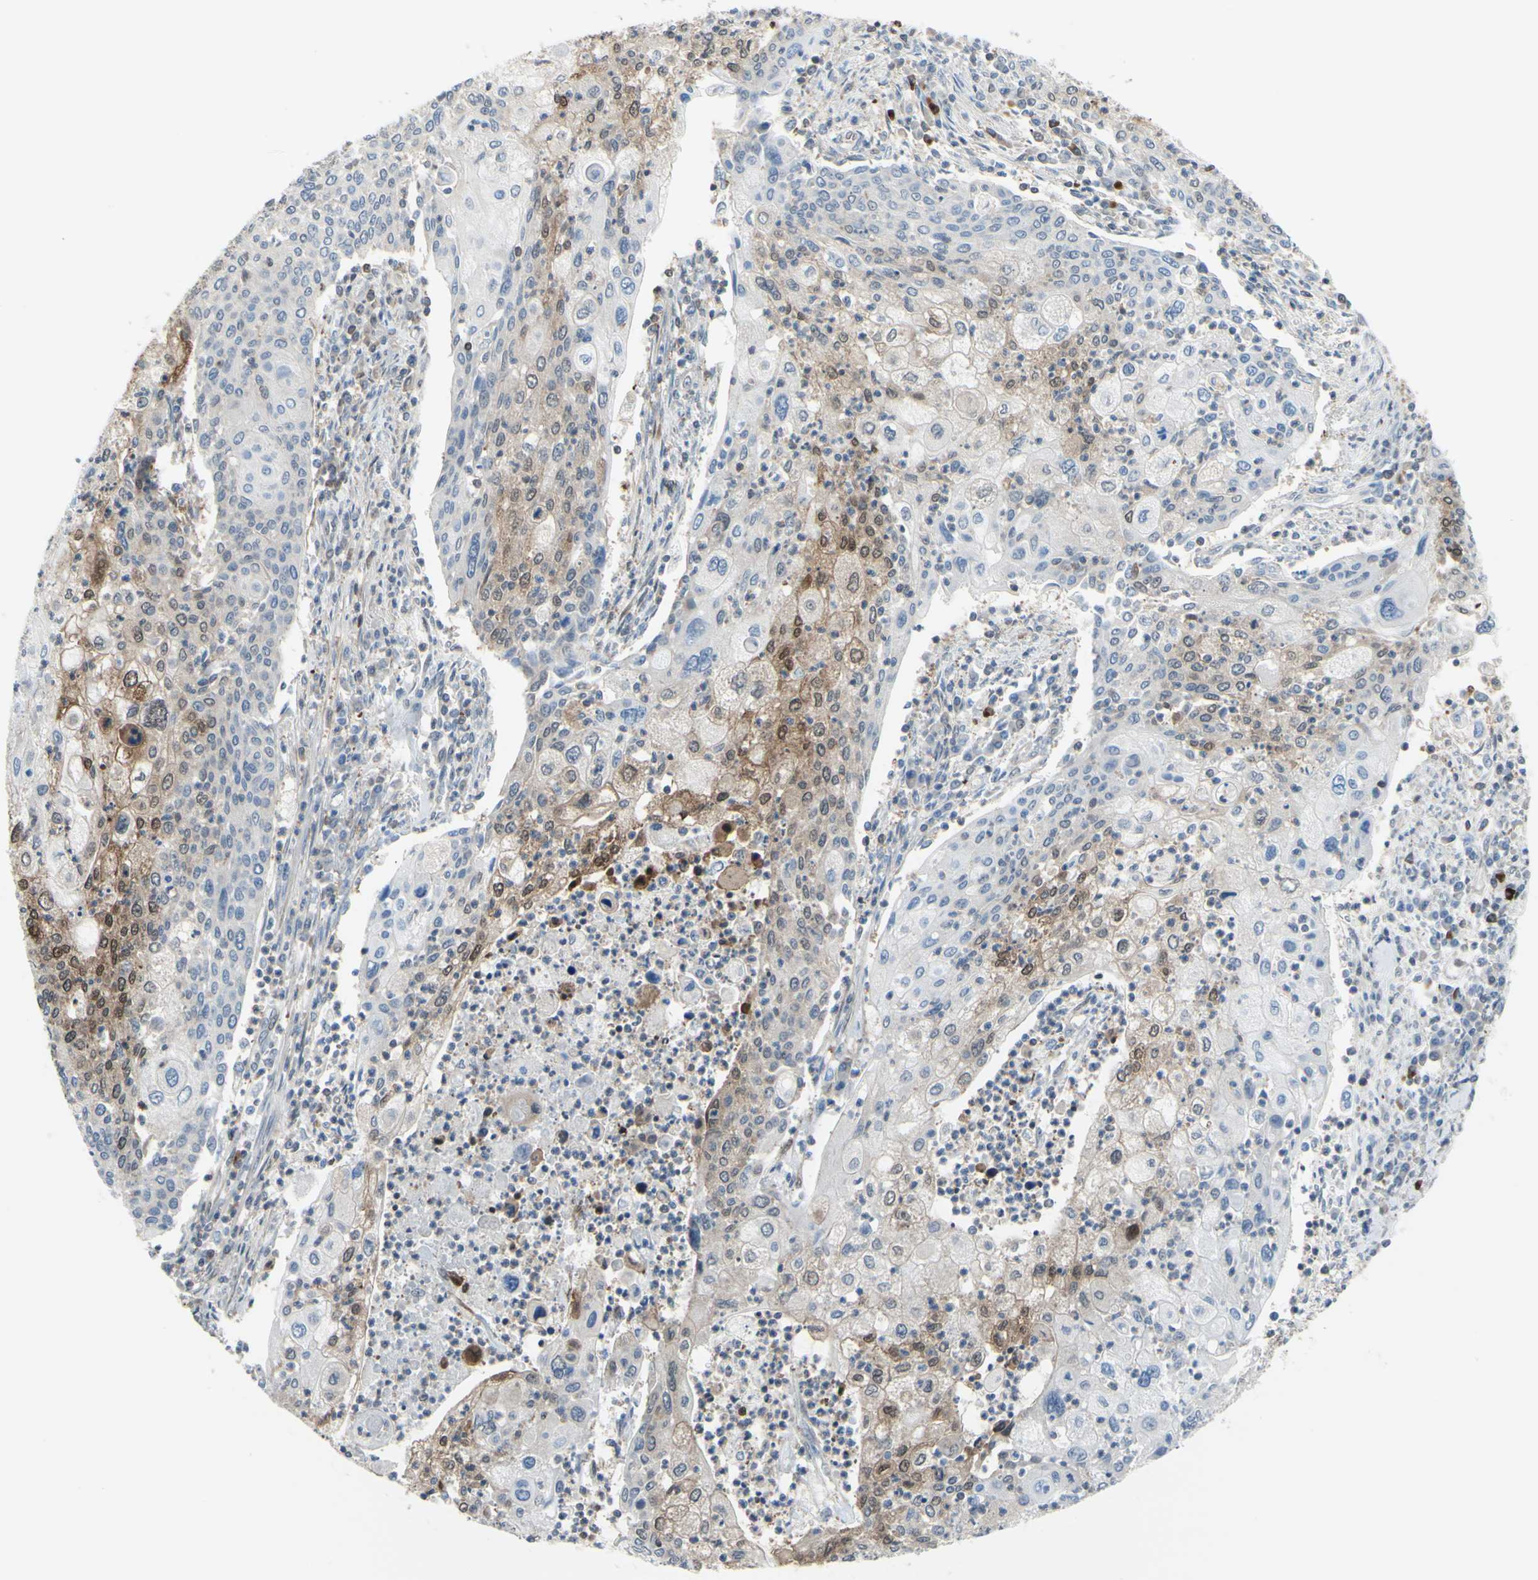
{"staining": {"intensity": "moderate", "quantity": "25%-75%", "location": "cytoplasmic/membranous,nuclear"}, "tissue": "cervical cancer", "cell_type": "Tumor cells", "image_type": "cancer", "snomed": [{"axis": "morphology", "description": "Squamous cell carcinoma, NOS"}, {"axis": "topography", "description": "Cervix"}], "caption": "Immunohistochemistry (IHC) micrograph of neoplastic tissue: cervical cancer (squamous cell carcinoma) stained using immunohistochemistry displays medium levels of moderate protein expression localized specifically in the cytoplasmic/membranous and nuclear of tumor cells, appearing as a cytoplasmic/membranous and nuclear brown color.", "gene": "UPK3B", "patient": {"sex": "female", "age": 40}}